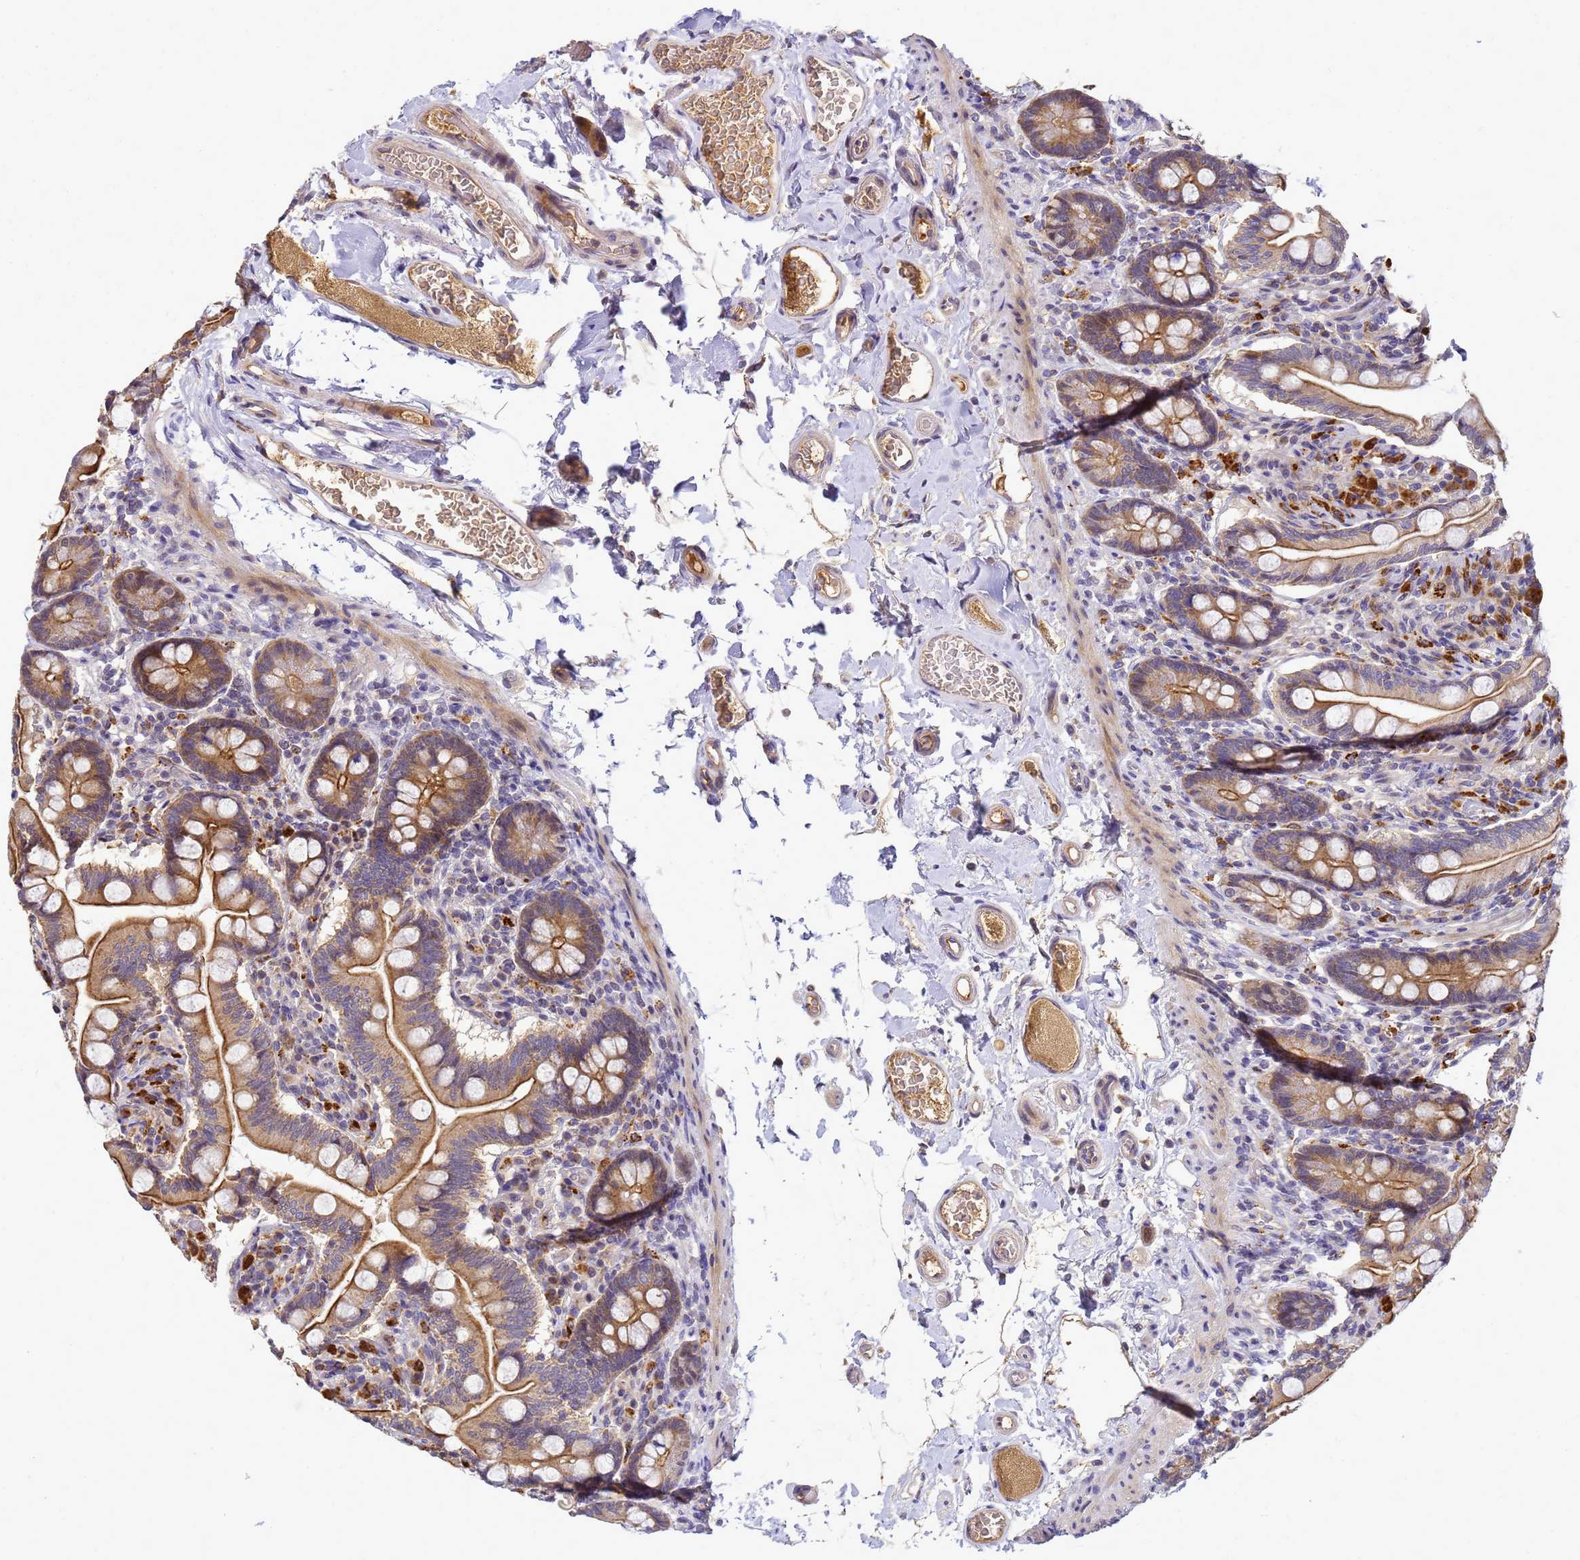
{"staining": {"intensity": "strong", "quantity": "25%-75%", "location": "cytoplasmic/membranous"}, "tissue": "small intestine", "cell_type": "Glandular cells", "image_type": "normal", "snomed": [{"axis": "morphology", "description": "Normal tissue, NOS"}, {"axis": "topography", "description": "Small intestine"}], "caption": "About 25%-75% of glandular cells in unremarkable small intestine exhibit strong cytoplasmic/membranous protein staining as visualized by brown immunohistochemical staining.", "gene": "TMEM74B", "patient": {"sex": "female", "age": 64}}